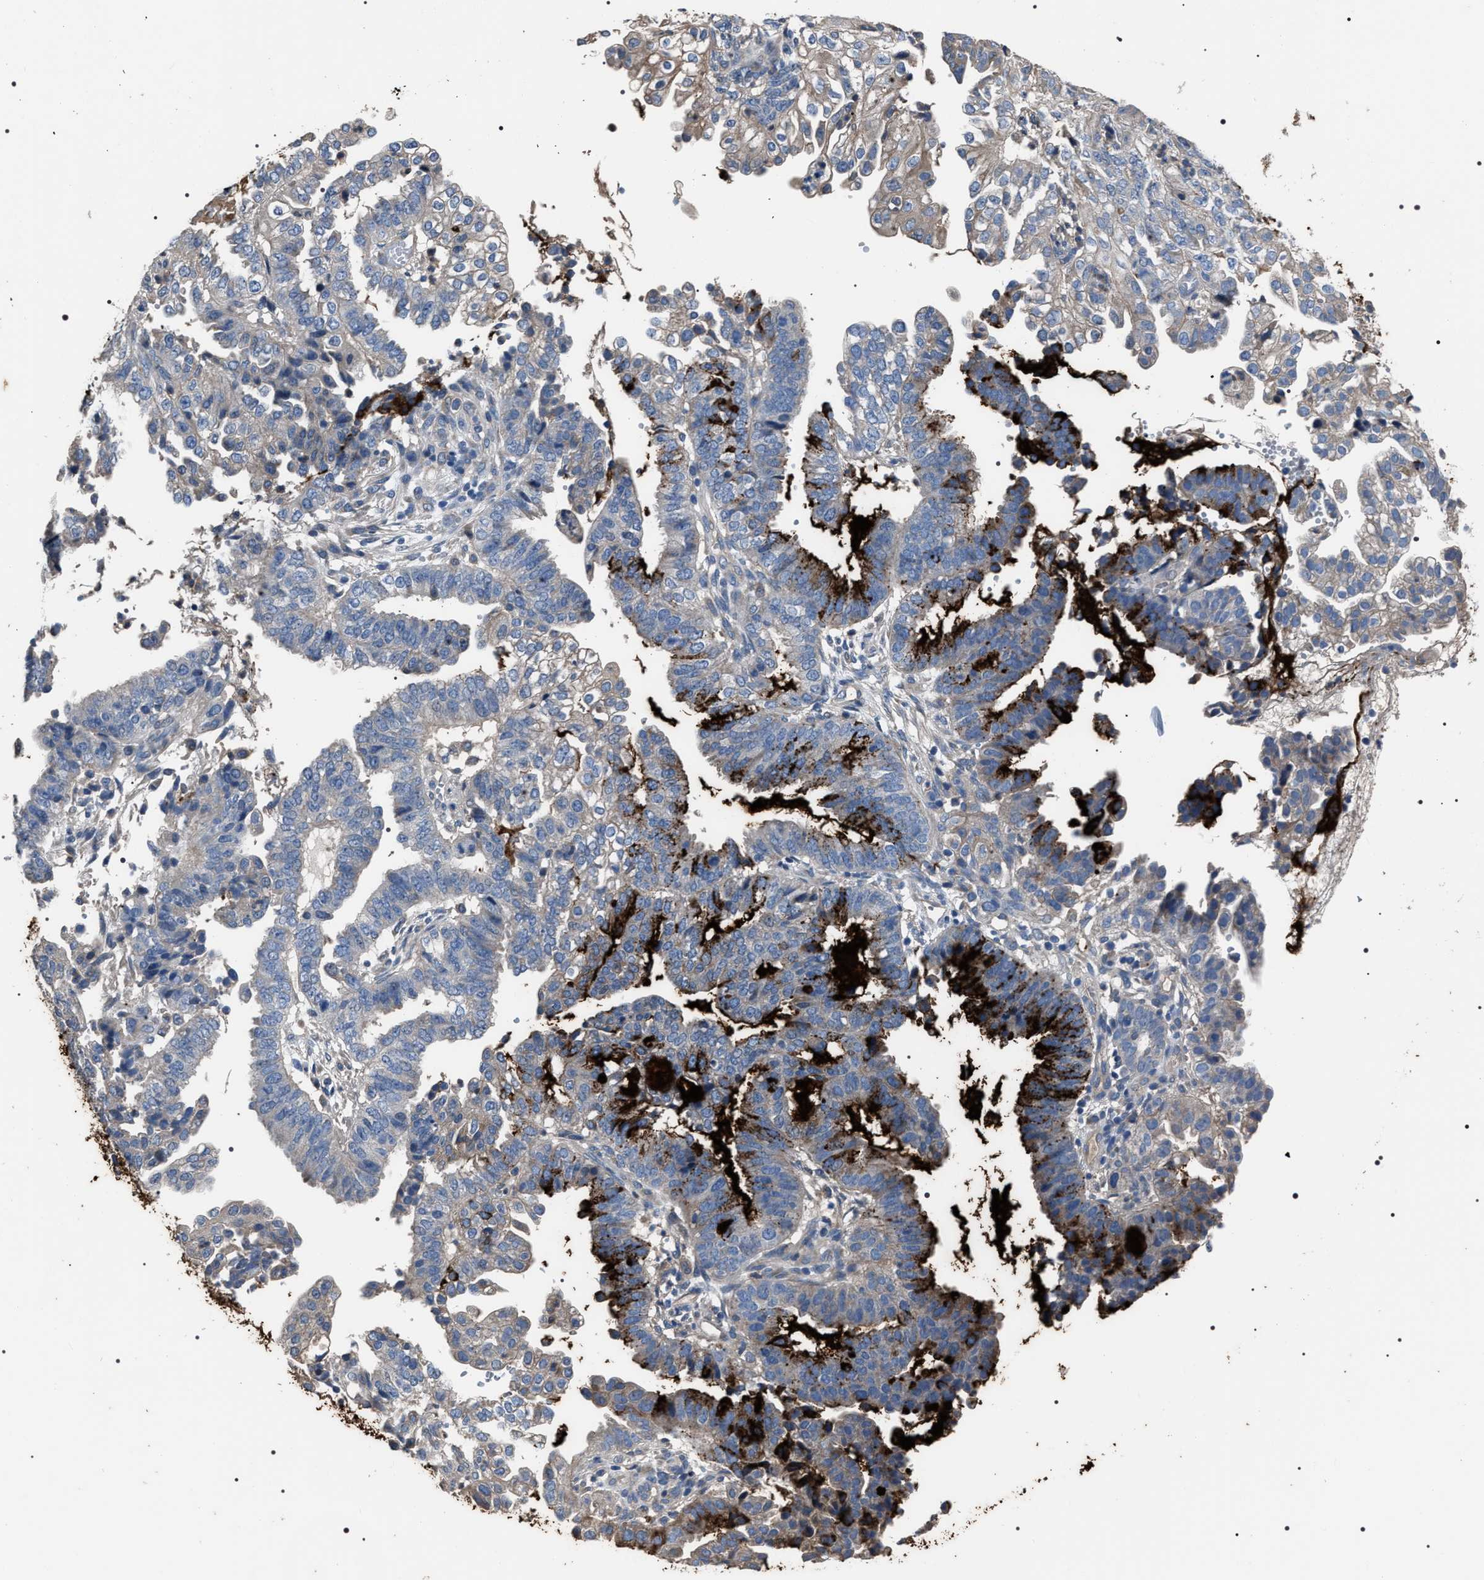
{"staining": {"intensity": "strong", "quantity": "<25%", "location": "cytoplasmic/membranous"}, "tissue": "endometrial cancer", "cell_type": "Tumor cells", "image_type": "cancer", "snomed": [{"axis": "morphology", "description": "Adenocarcinoma, NOS"}, {"axis": "topography", "description": "Endometrium"}], "caption": "Immunohistochemistry (IHC) histopathology image of neoplastic tissue: endometrial cancer (adenocarcinoma) stained using IHC reveals medium levels of strong protein expression localized specifically in the cytoplasmic/membranous of tumor cells, appearing as a cytoplasmic/membranous brown color.", "gene": "TRIM54", "patient": {"sex": "female", "age": 51}}